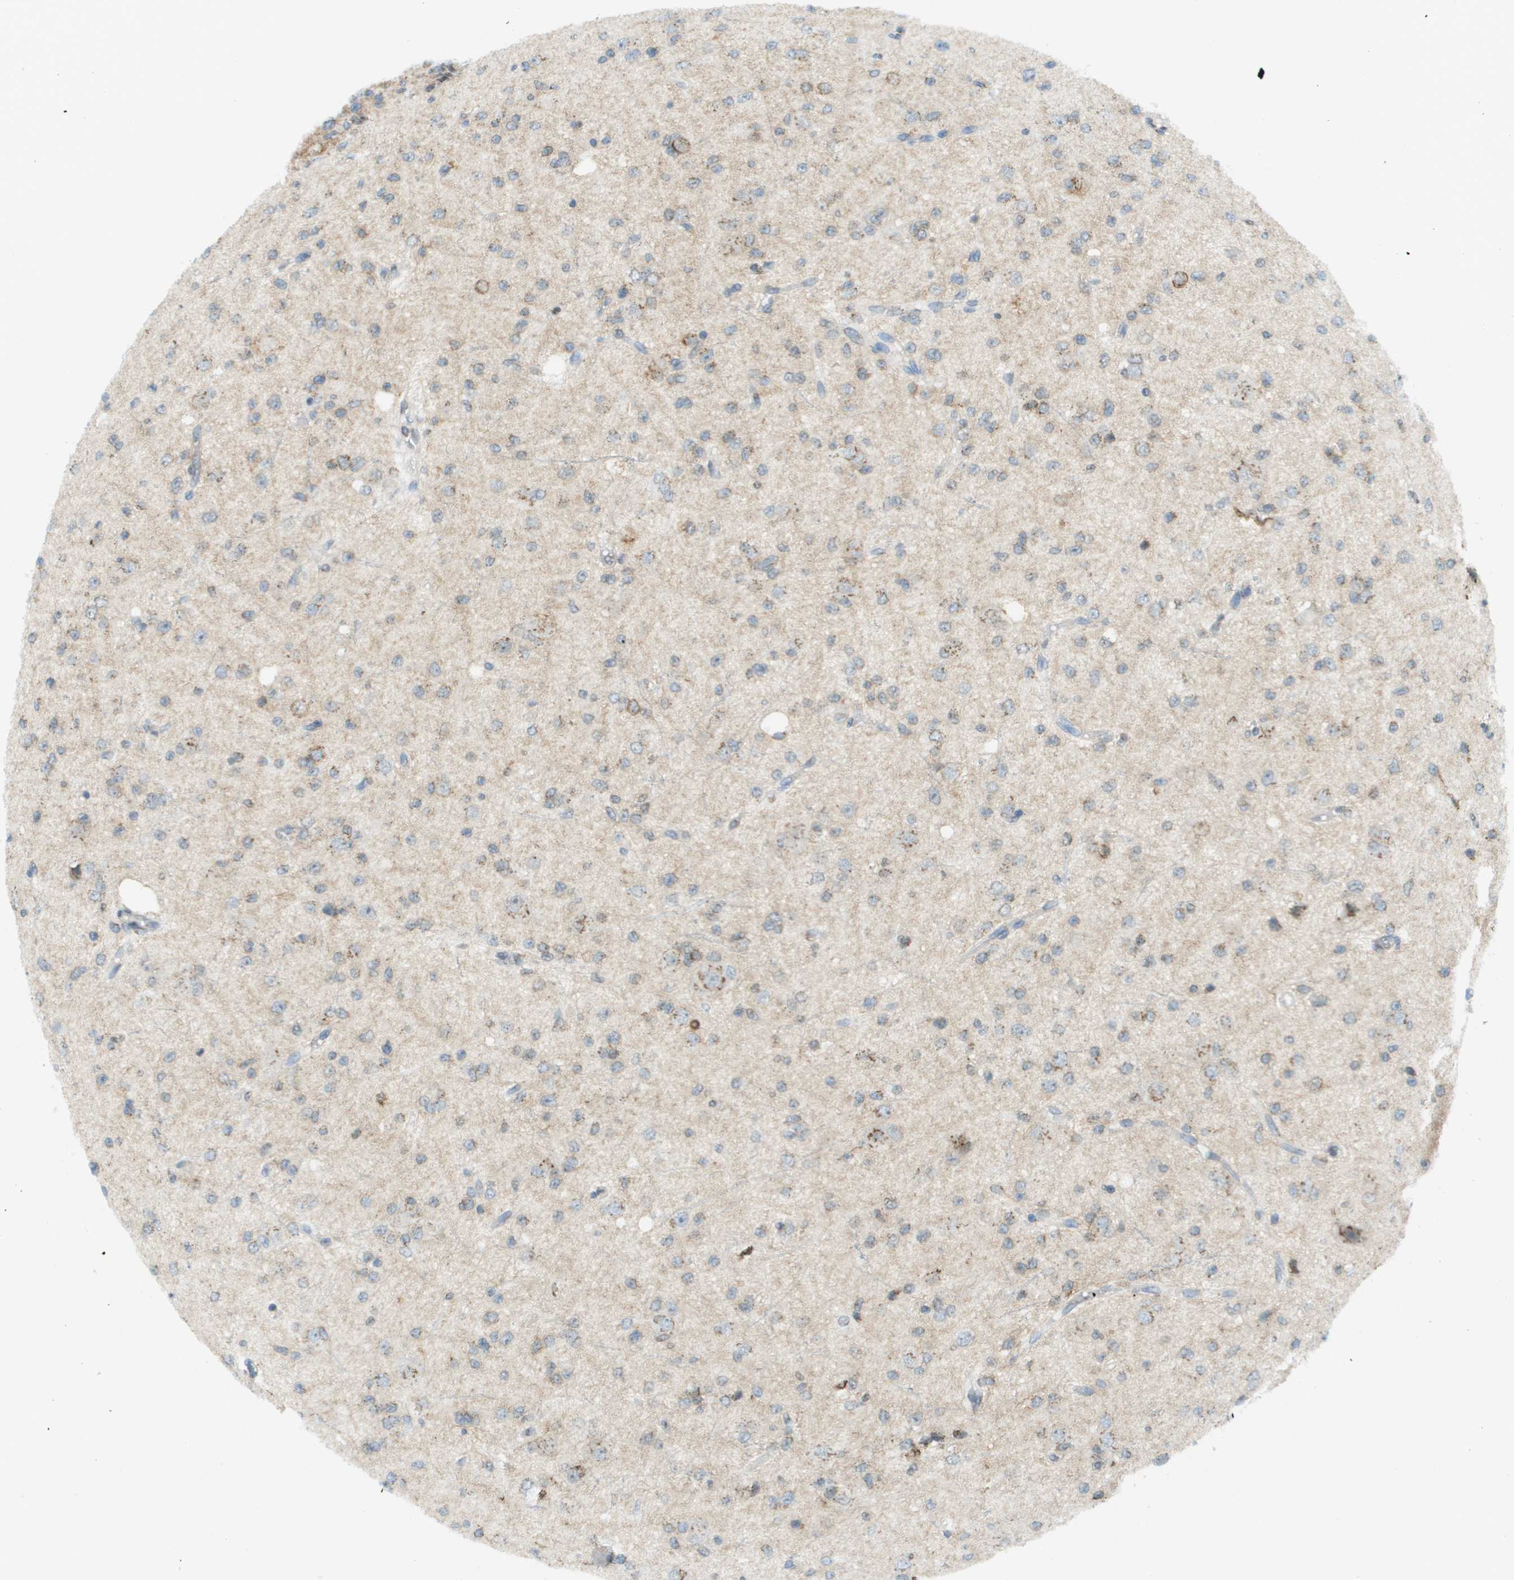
{"staining": {"intensity": "weak", "quantity": "25%-75%", "location": "cytoplasmic/membranous"}, "tissue": "glioma", "cell_type": "Tumor cells", "image_type": "cancer", "snomed": [{"axis": "morphology", "description": "Glioma, malignant, High grade"}, {"axis": "topography", "description": "pancreas cauda"}], "caption": "Immunohistochemistry of malignant glioma (high-grade) displays low levels of weak cytoplasmic/membranous staining in about 25%-75% of tumor cells.", "gene": "EVC", "patient": {"sex": "male", "age": 60}}